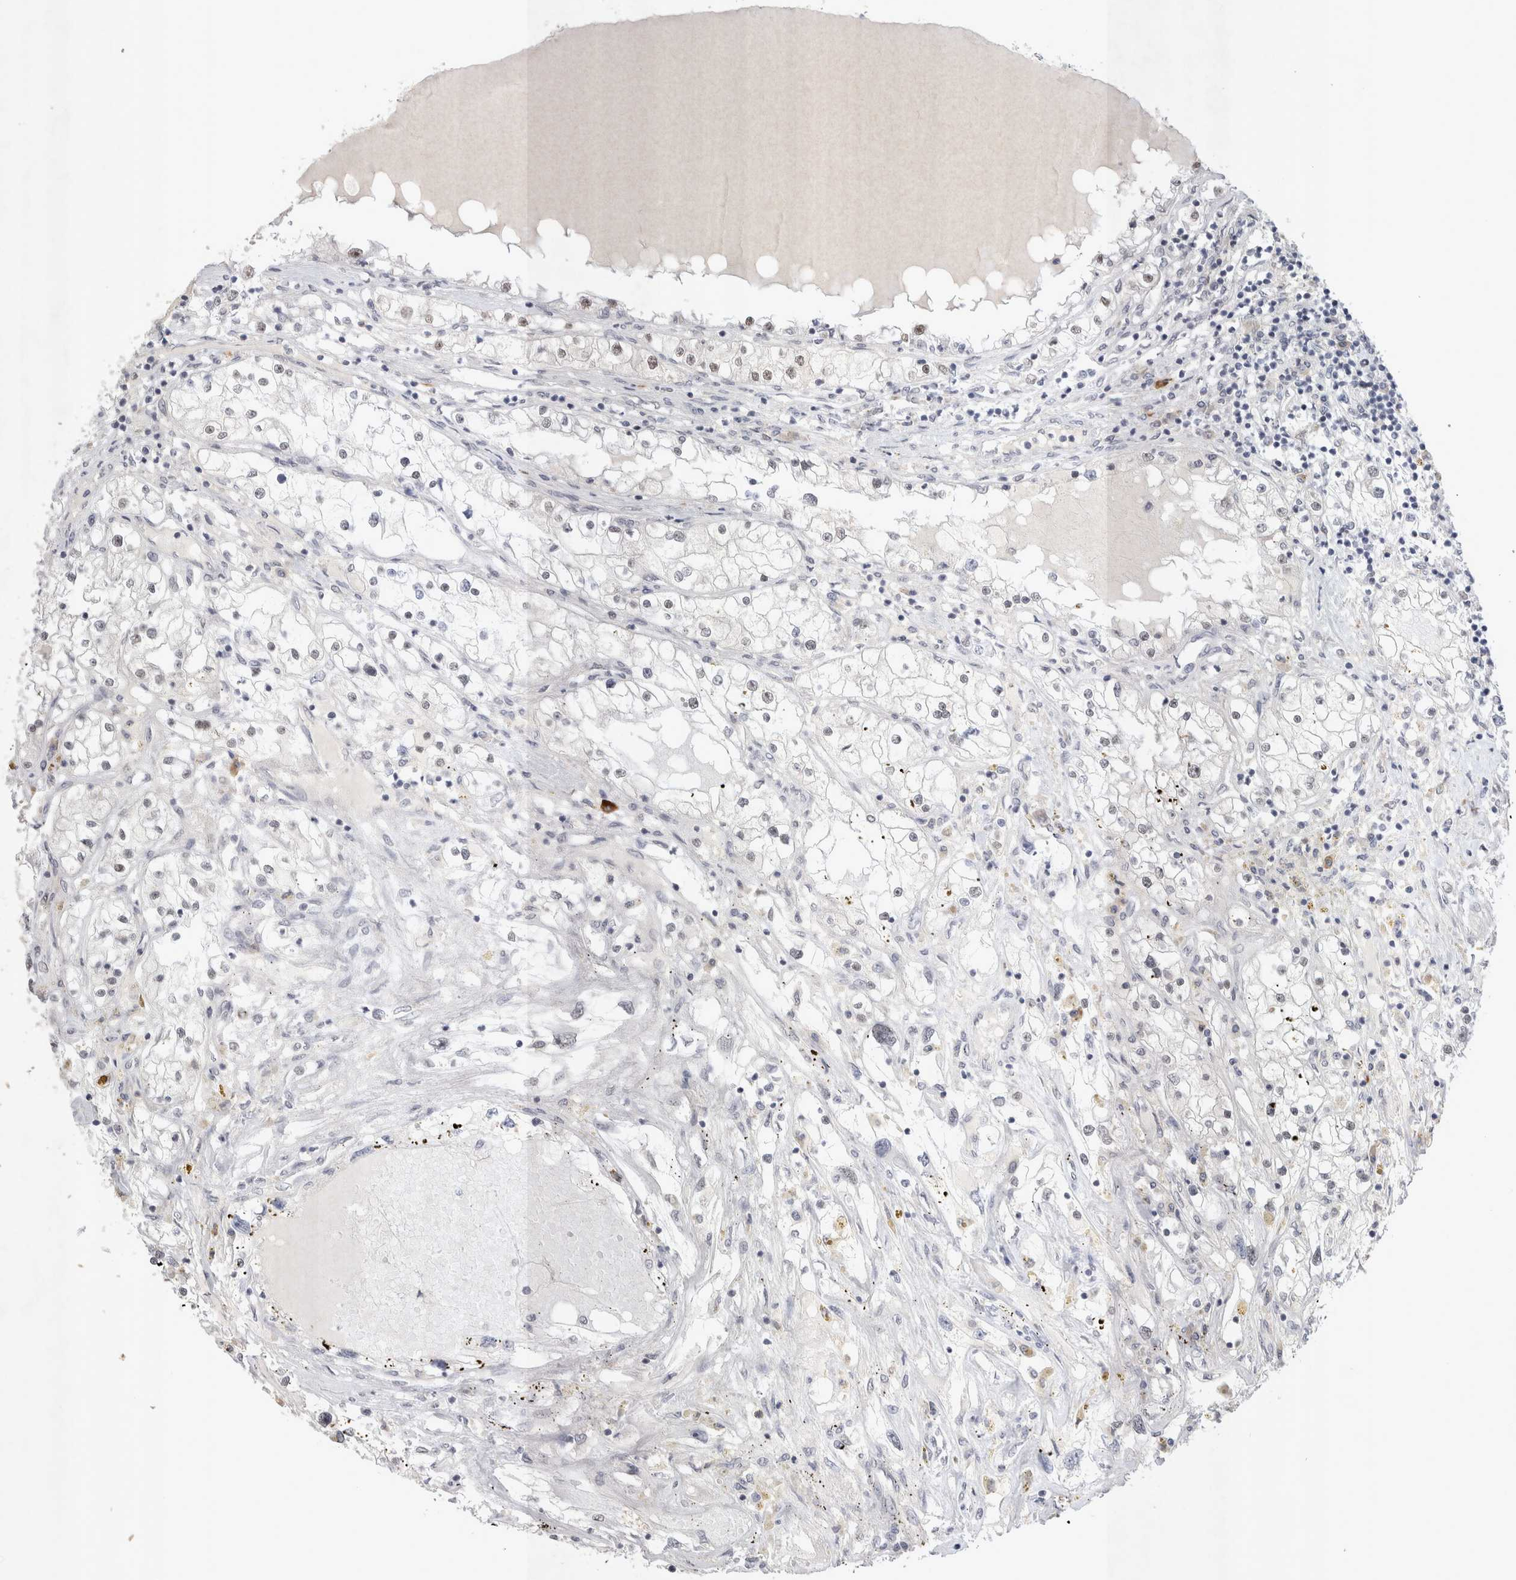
{"staining": {"intensity": "weak", "quantity": "<25%", "location": "nuclear"}, "tissue": "renal cancer", "cell_type": "Tumor cells", "image_type": "cancer", "snomed": [{"axis": "morphology", "description": "Adenocarcinoma, NOS"}, {"axis": "topography", "description": "Kidney"}], "caption": "This is an immunohistochemistry micrograph of human adenocarcinoma (renal). There is no staining in tumor cells.", "gene": "RECQL4", "patient": {"sex": "male", "age": 68}}